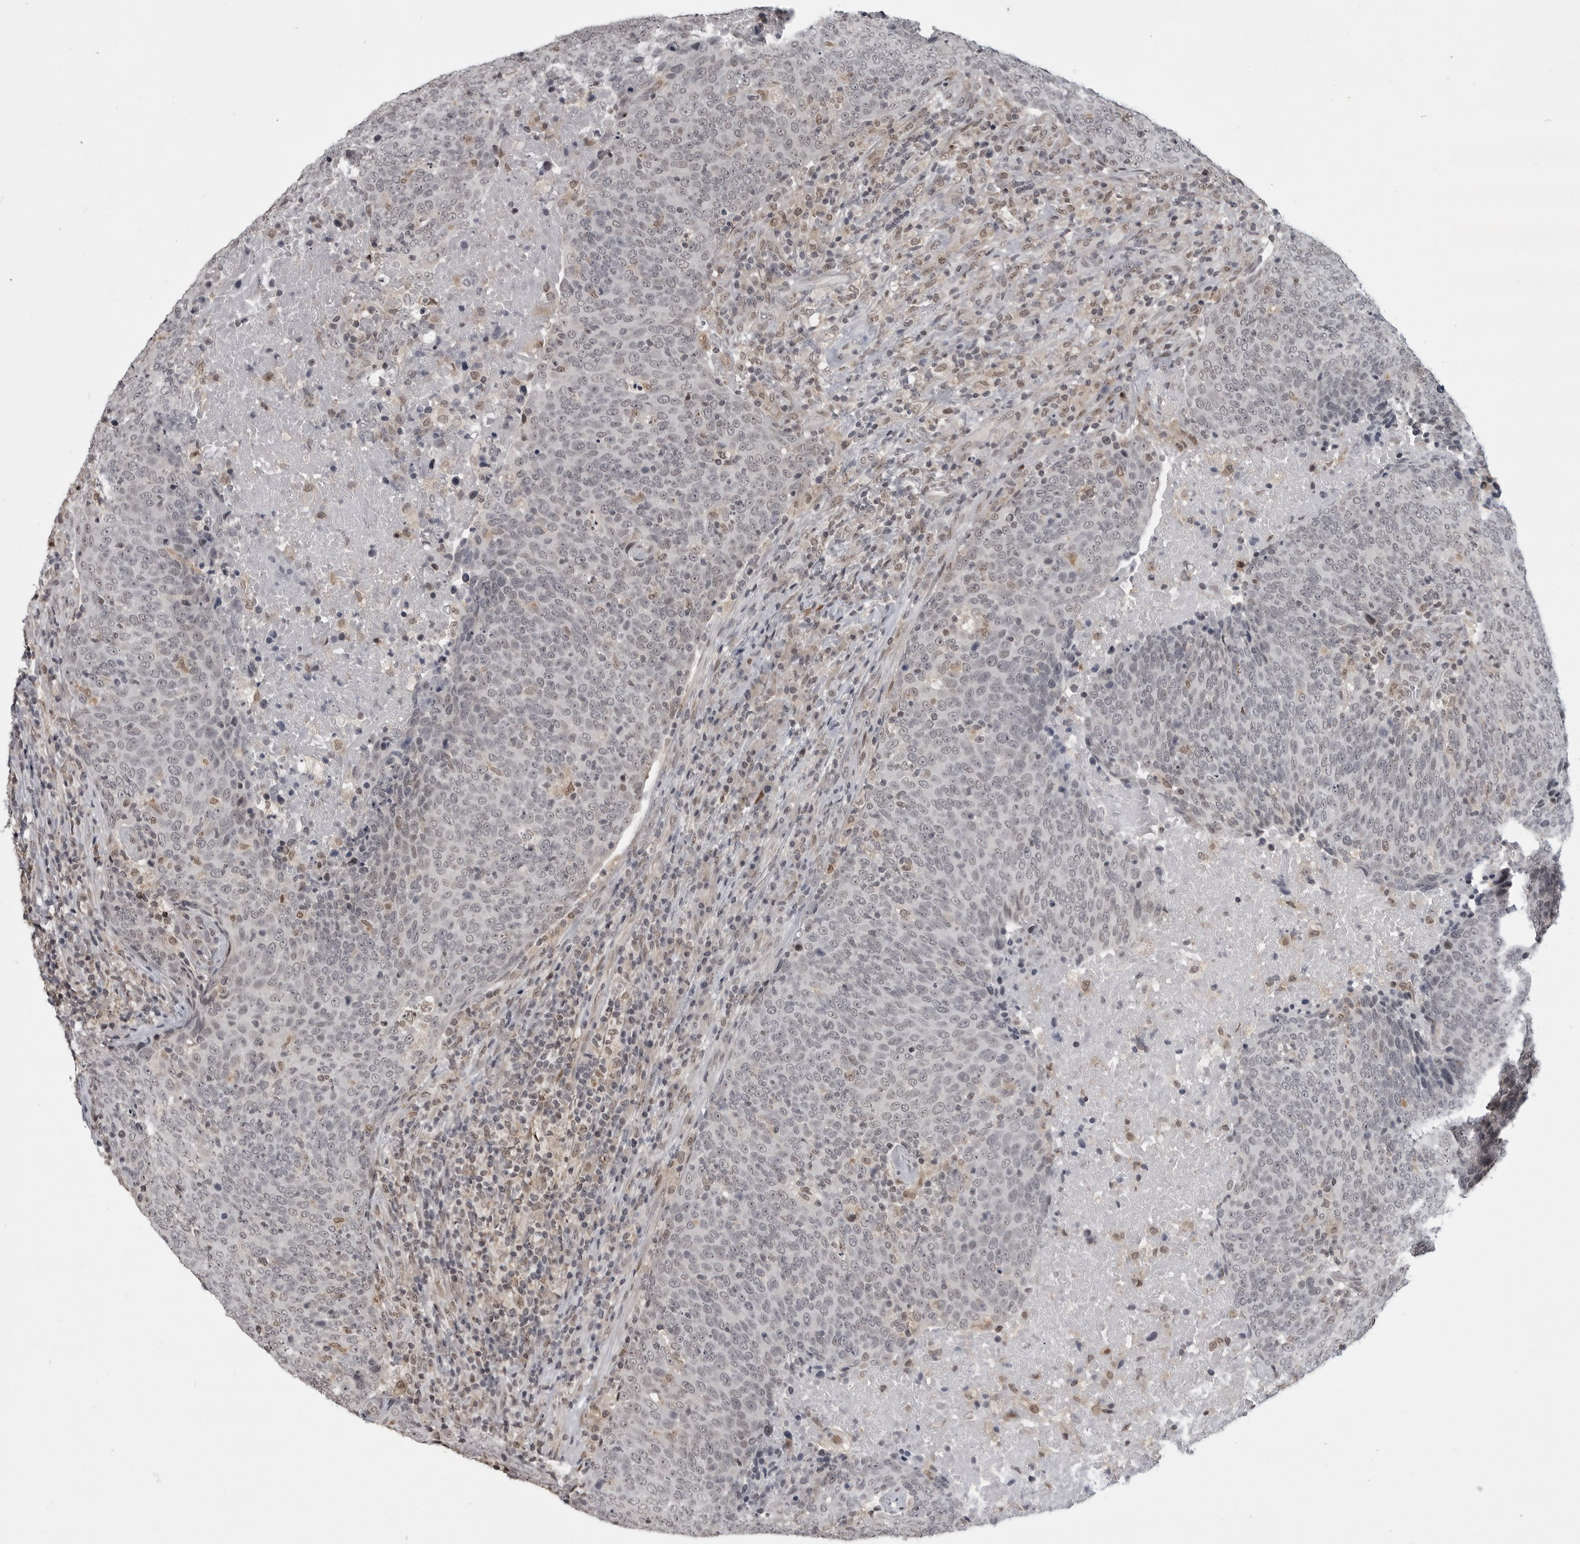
{"staining": {"intensity": "negative", "quantity": "none", "location": "none"}, "tissue": "head and neck cancer", "cell_type": "Tumor cells", "image_type": "cancer", "snomed": [{"axis": "morphology", "description": "Squamous cell carcinoma, NOS"}, {"axis": "morphology", "description": "Squamous cell carcinoma, metastatic, NOS"}, {"axis": "topography", "description": "Lymph node"}, {"axis": "topography", "description": "Head-Neck"}], "caption": "Tumor cells are negative for protein expression in human head and neck cancer.", "gene": "C8orf58", "patient": {"sex": "male", "age": 62}}